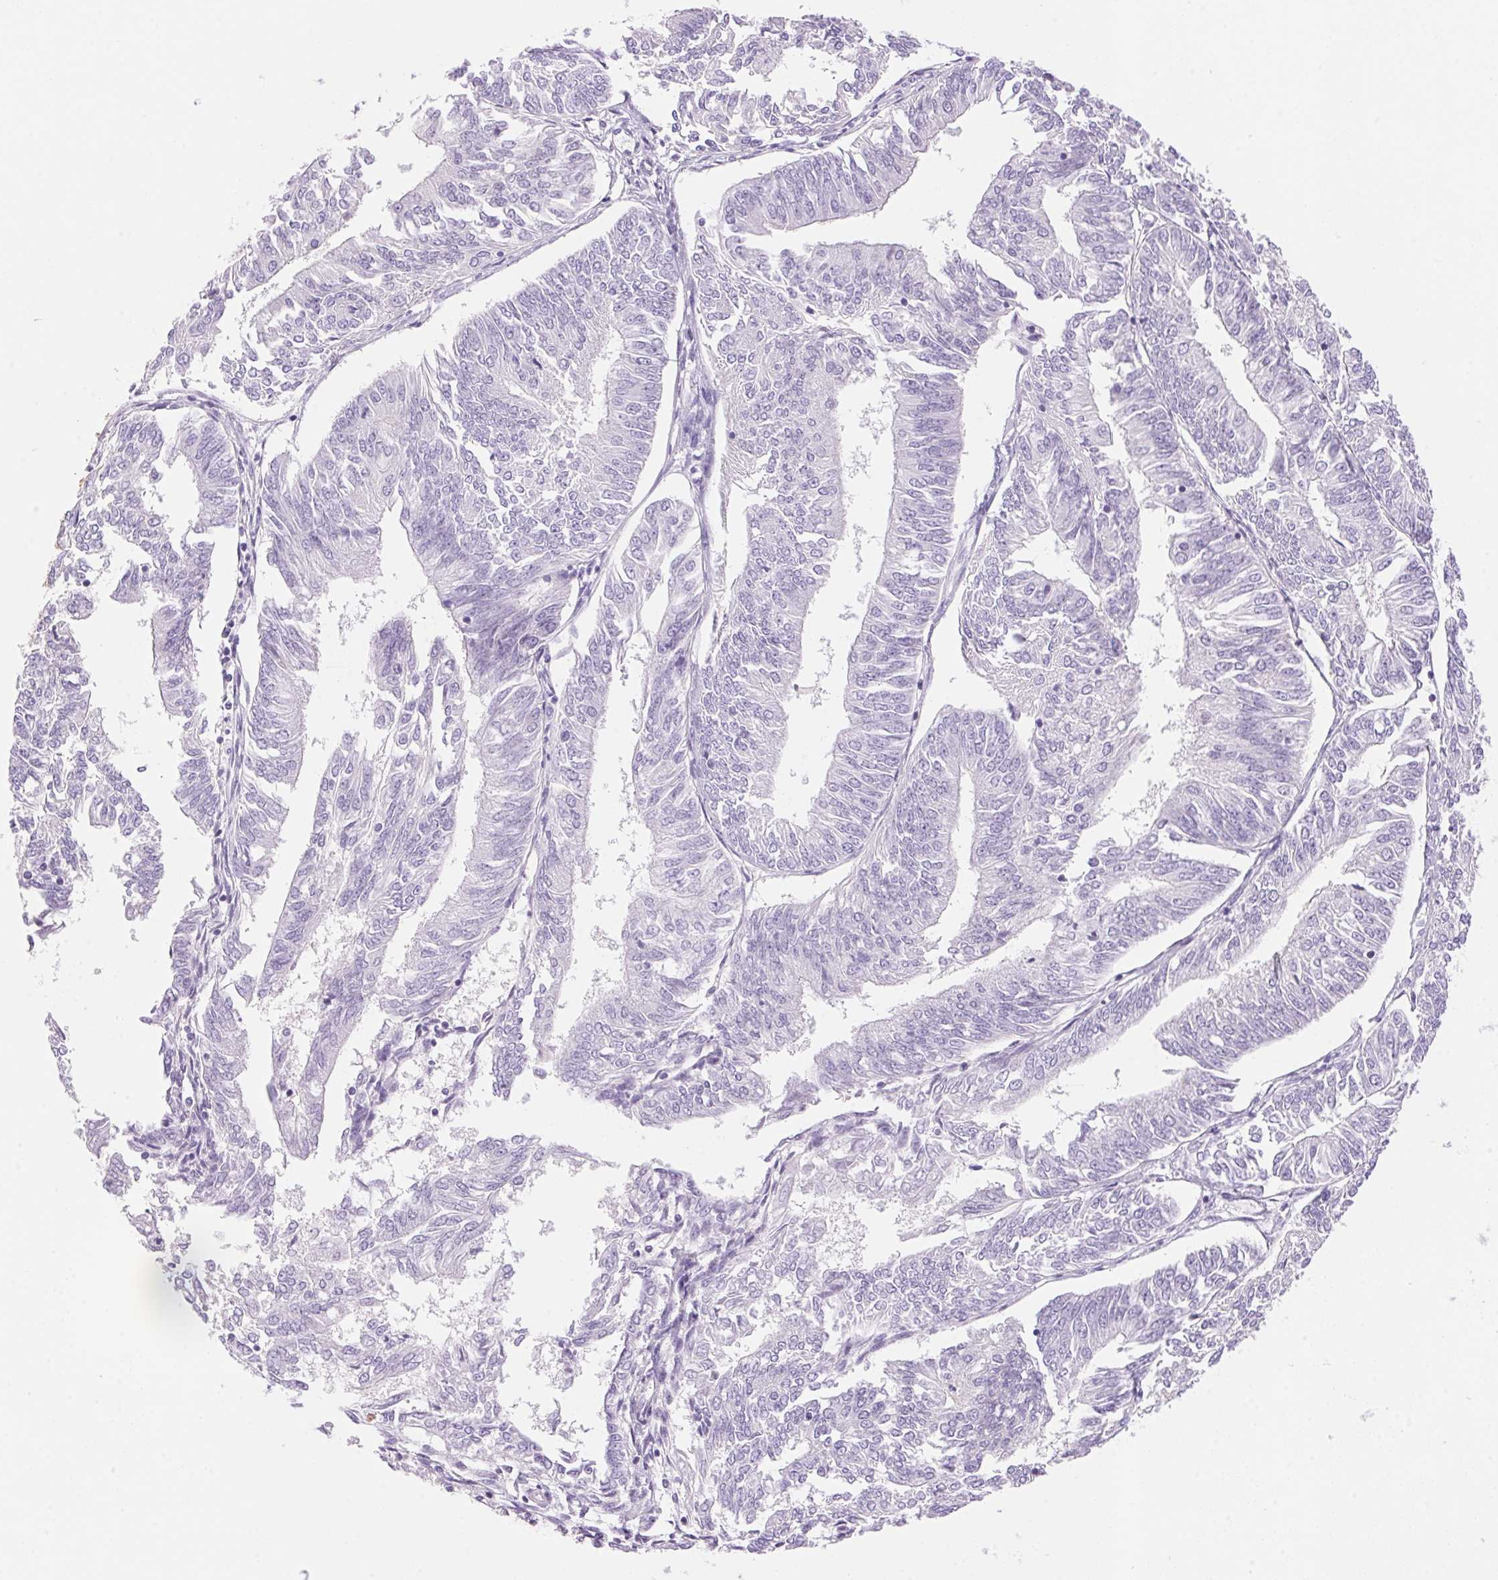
{"staining": {"intensity": "negative", "quantity": "none", "location": "none"}, "tissue": "endometrial cancer", "cell_type": "Tumor cells", "image_type": "cancer", "snomed": [{"axis": "morphology", "description": "Adenocarcinoma, NOS"}, {"axis": "topography", "description": "Endometrium"}], "caption": "The immunohistochemistry photomicrograph has no significant expression in tumor cells of endometrial cancer (adenocarcinoma) tissue.", "gene": "DHCR24", "patient": {"sex": "female", "age": 58}}